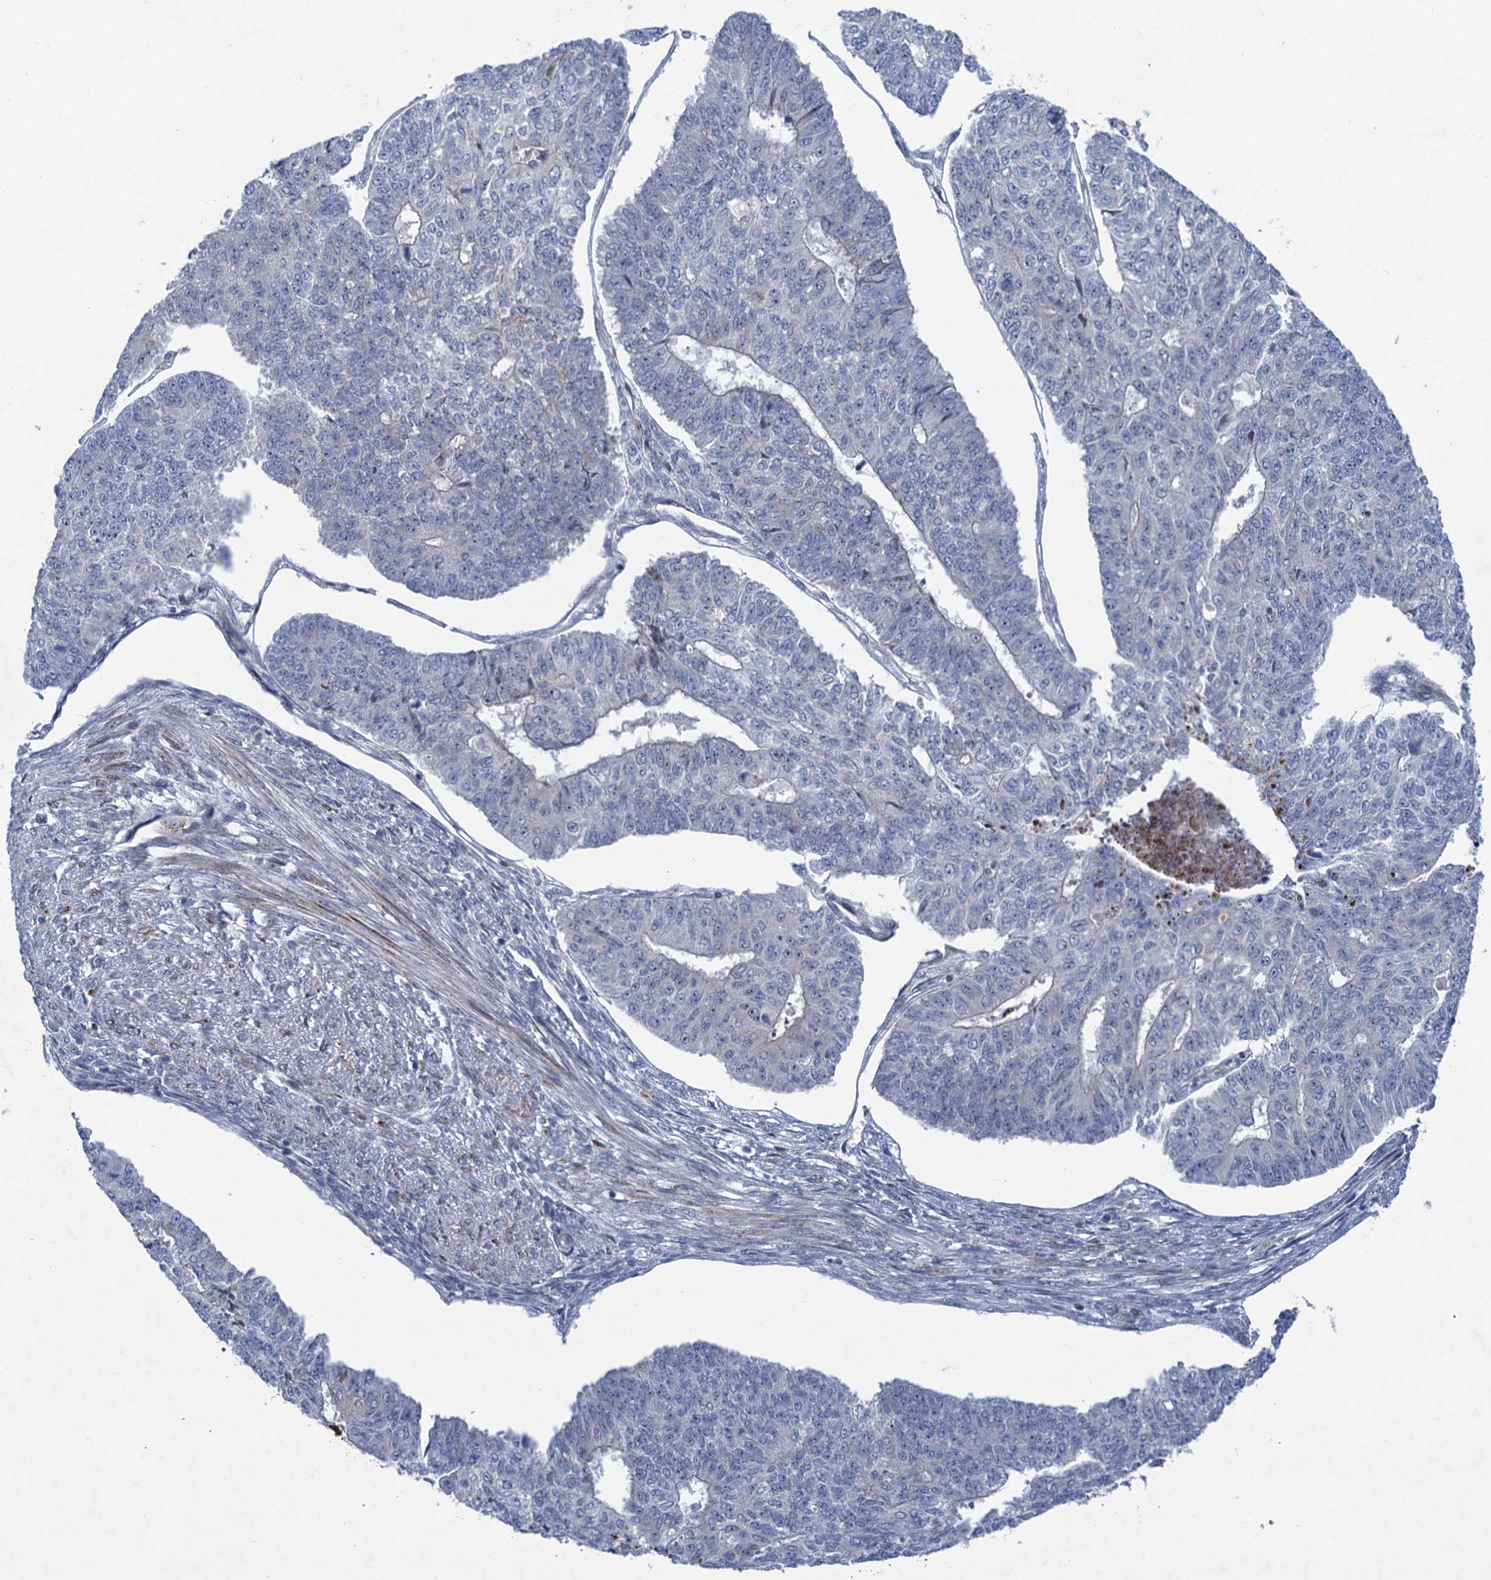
{"staining": {"intensity": "negative", "quantity": "none", "location": "none"}, "tissue": "endometrial cancer", "cell_type": "Tumor cells", "image_type": "cancer", "snomed": [{"axis": "morphology", "description": "Adenocarcinoma, NOS"}, {"axis": "topography", "description": "Endometrium"}], "caption": "DAB (3,3'-diaminobenzidine) immunohistochemical staining of adenocarcinoma (endometrial) displays no significant positivity in tumor cells.", "gene": "QPCTL", "patient": {"sex": "female", "age": 32}}